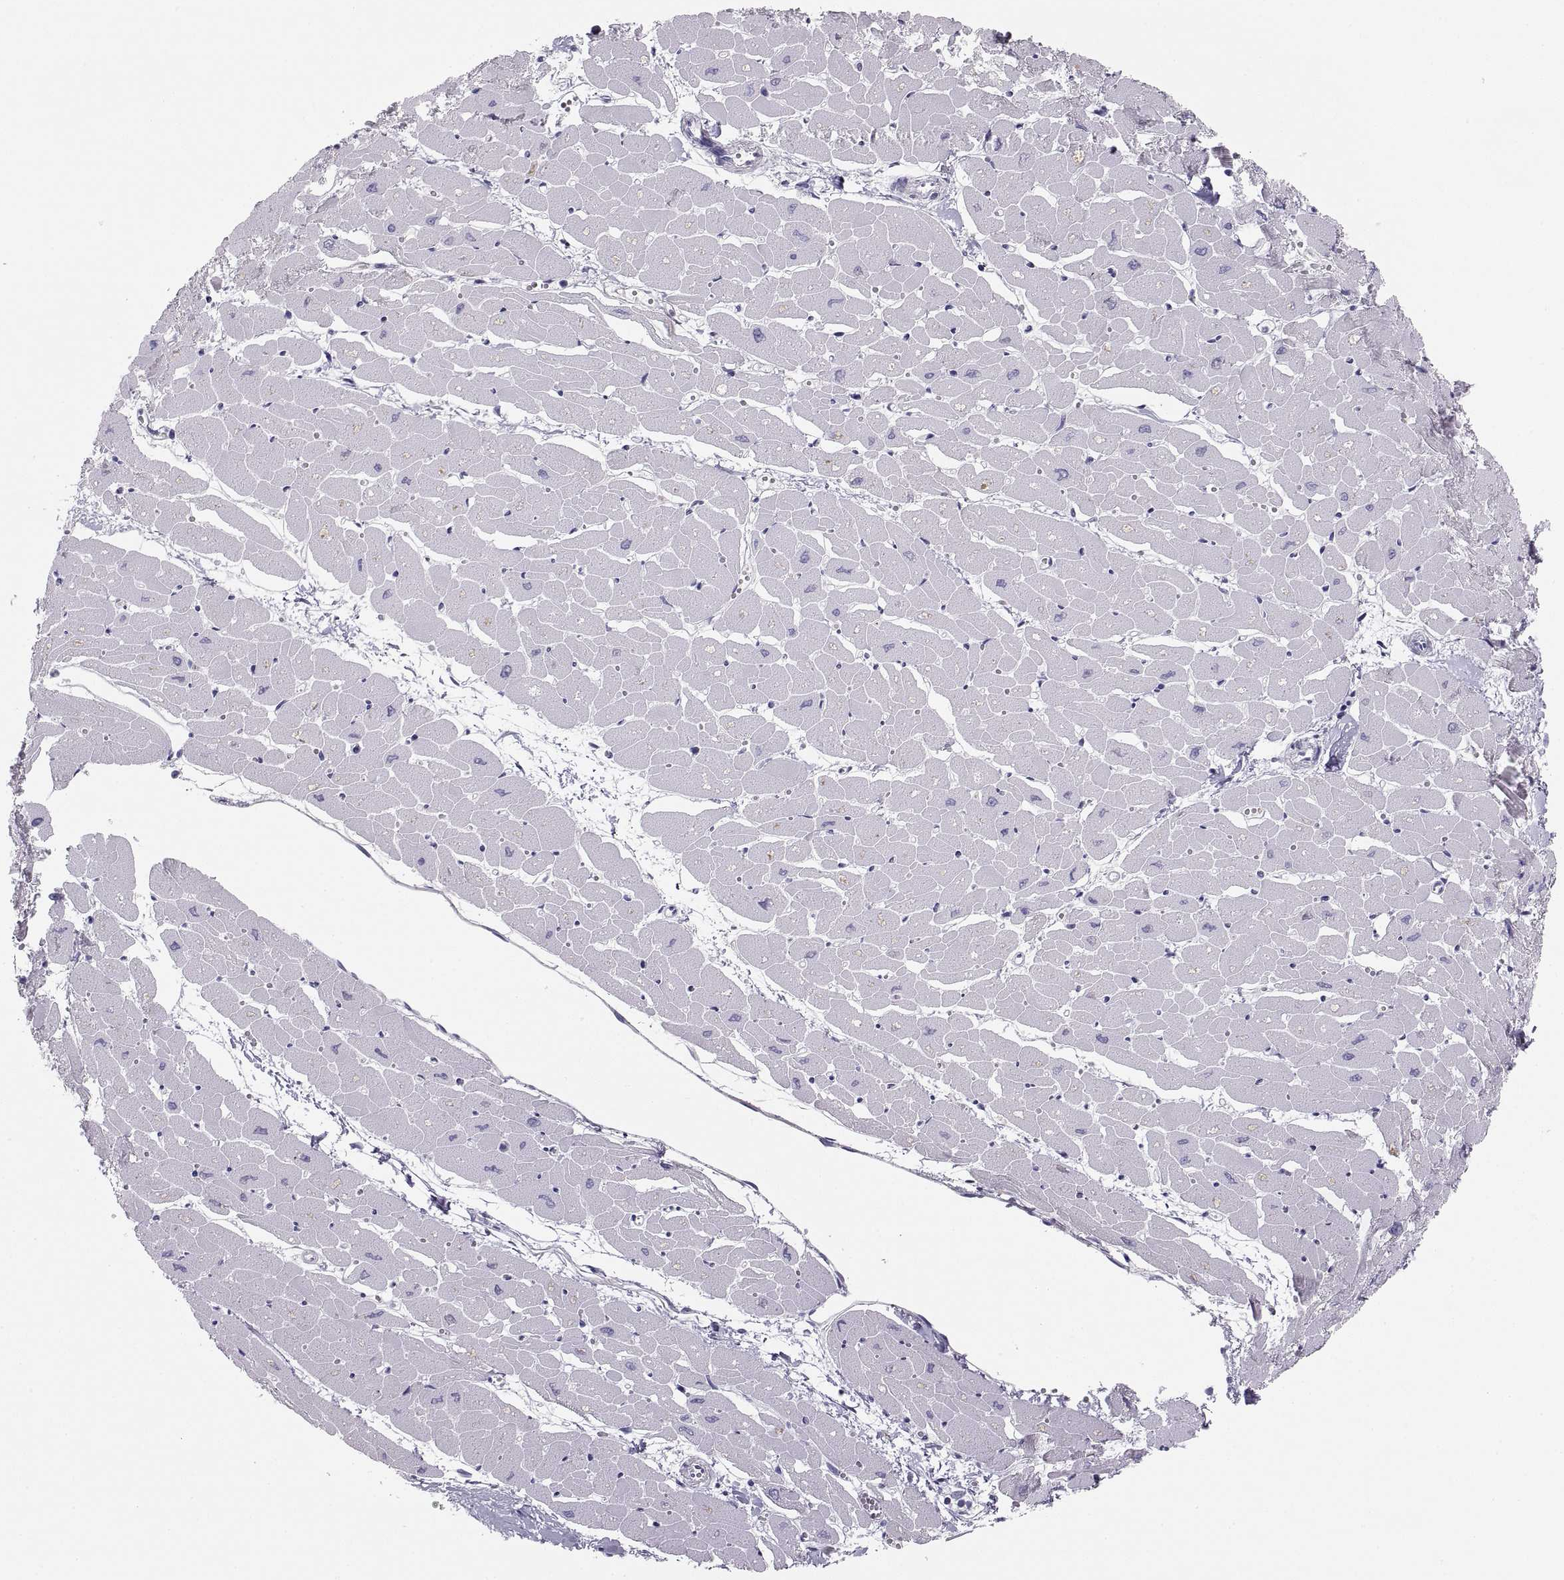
{"staining": {"intensity": "negative", "quantity": "none", "location": "none"}, "tissue": "heart muscle", "cell_type": "Cardiomyocytes", "image_type": "normal", "snomed": [{"axis": "morphology", "description": "Normal tissue, NOS"}, {"axis": "topography", "description": "Heart"}], "caption": "Benign heart muscle was stained to show a protein in brown. There is no significant positivity in cardiomyocytes.", "gene": "MAGEB2", "patient": {"sex": "male", "age": 57}}